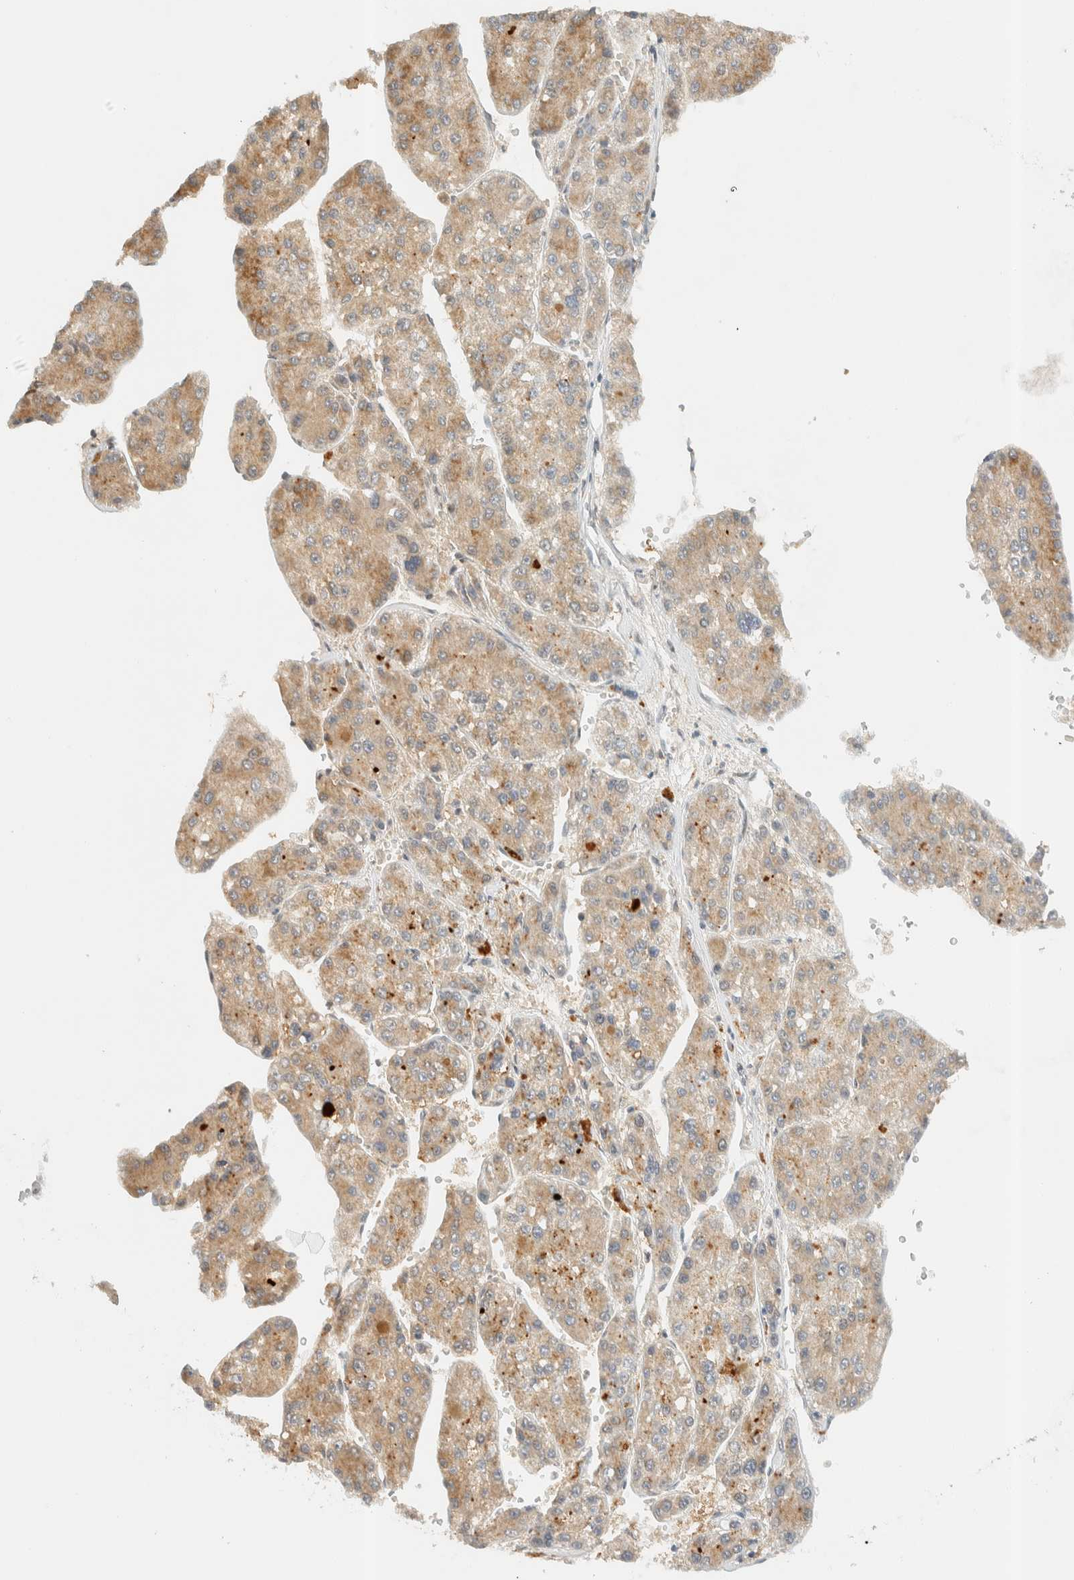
{"staining": {"intensity": "moderate", "quantity": ">75%", "location": "cytoplasmic/membranous"}, "tissue": "liver cancer", "cell_type": "Tumor cells", "image_type": "cancer", "snomed": [{"axis": "morphology", "description": "Carcinoma, Hepatocellular, NOS"}, {"axis": "topography", "description": "Liver"}], "caption": "A high-resolution micrograph shows IHC staining of liver hepatocellular carcinoma, which reveals moderate cytoplasmic/membranous positivity in approximately >75% of tumor cells.", "gene": "KIFAP3", "patient": {"sex": "female", "age": 73}}